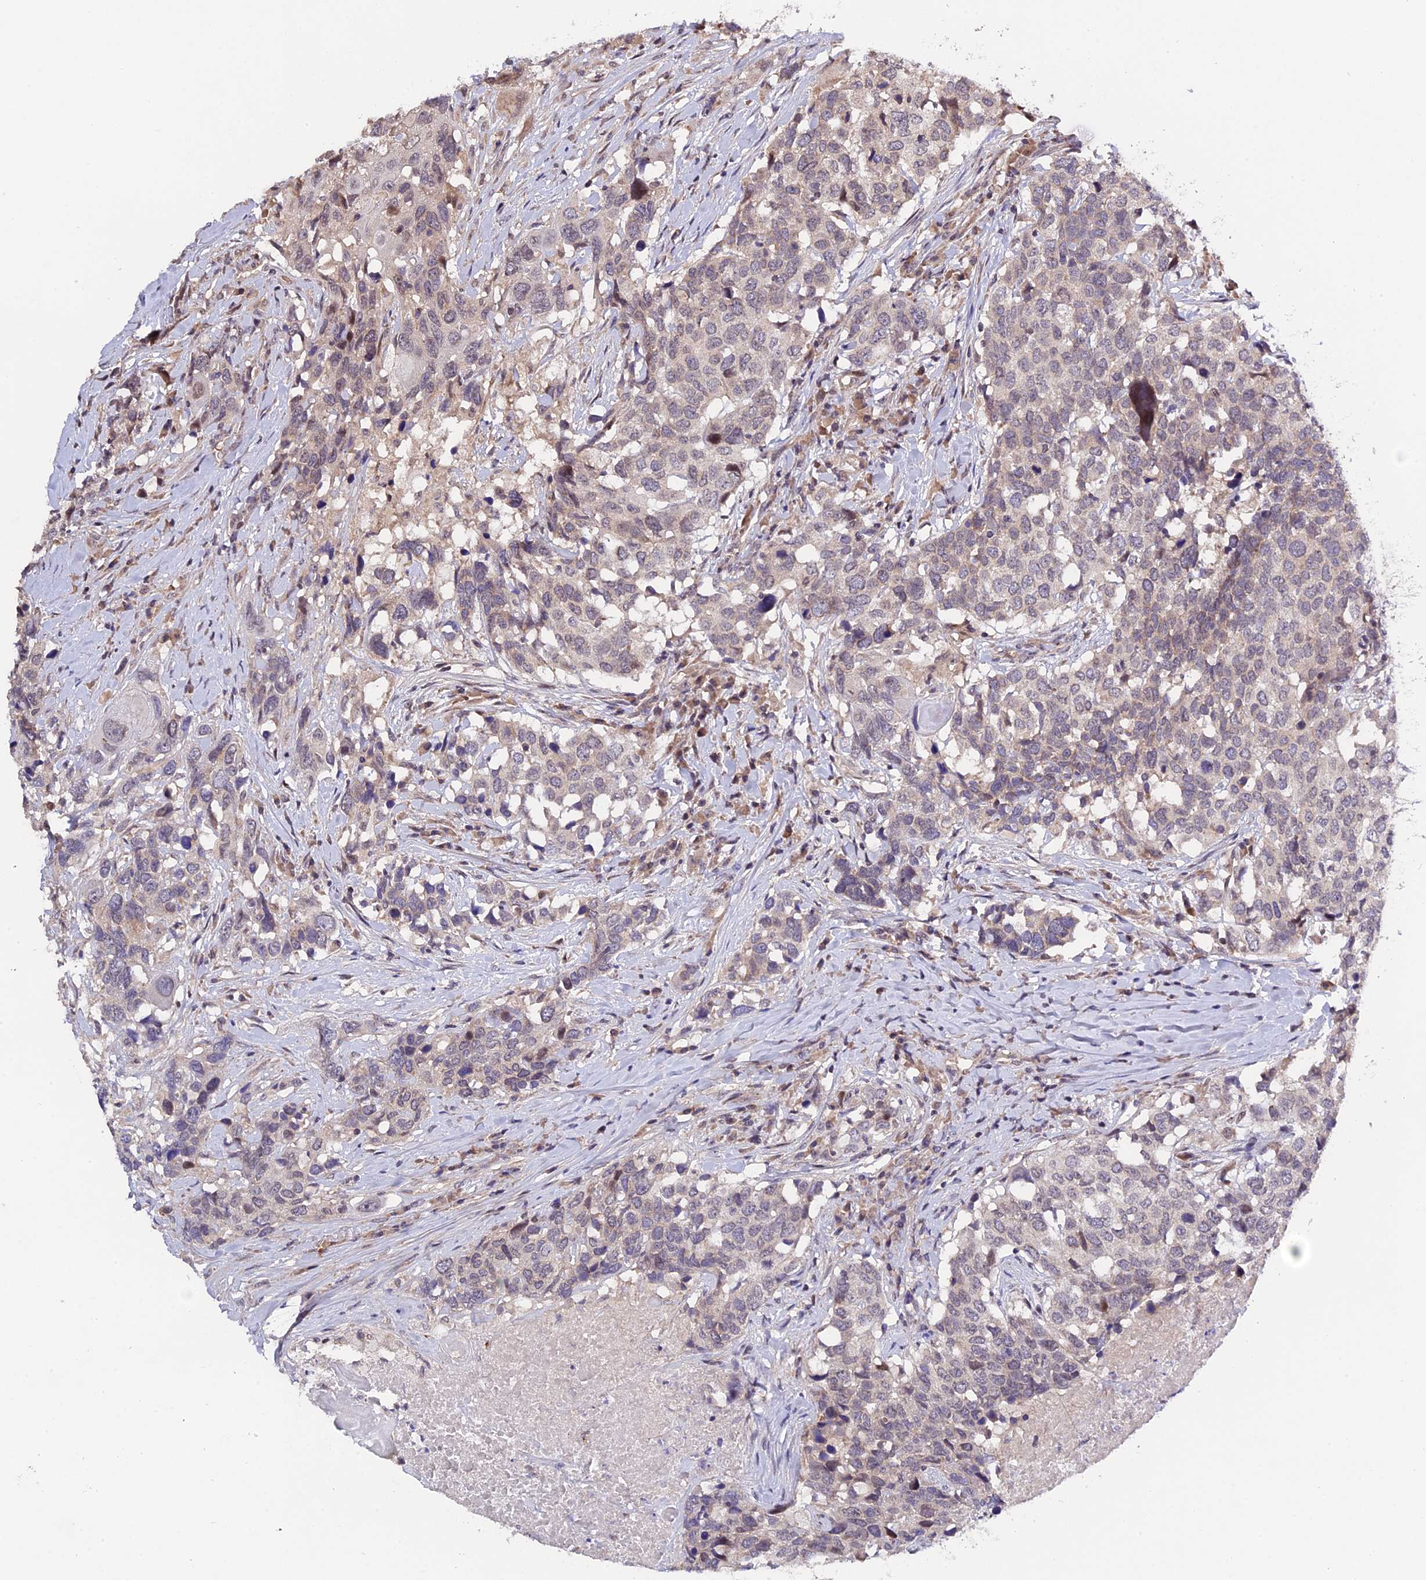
{"staining": {"intensity": "negative", "quantity": "none", "location": "none"}, "tissue": "head and neck cancer", "cell_type": "Tumor cells", "image_type": "cancer", "snomed": [{"axis": "morphology", "description": "Squamous cell carcinoma, NOS"}, {"axis": "topography", "description": "Head-Neck"}], "caption": "A histopathology image of human head and neck cancer (squamous cell carcinoma) is negative for staining in tumor cells. (DAB immunohistochemistry, high magnification).", "gene": "TRMT1", "patient": {"sex": "male", "age": 66}}